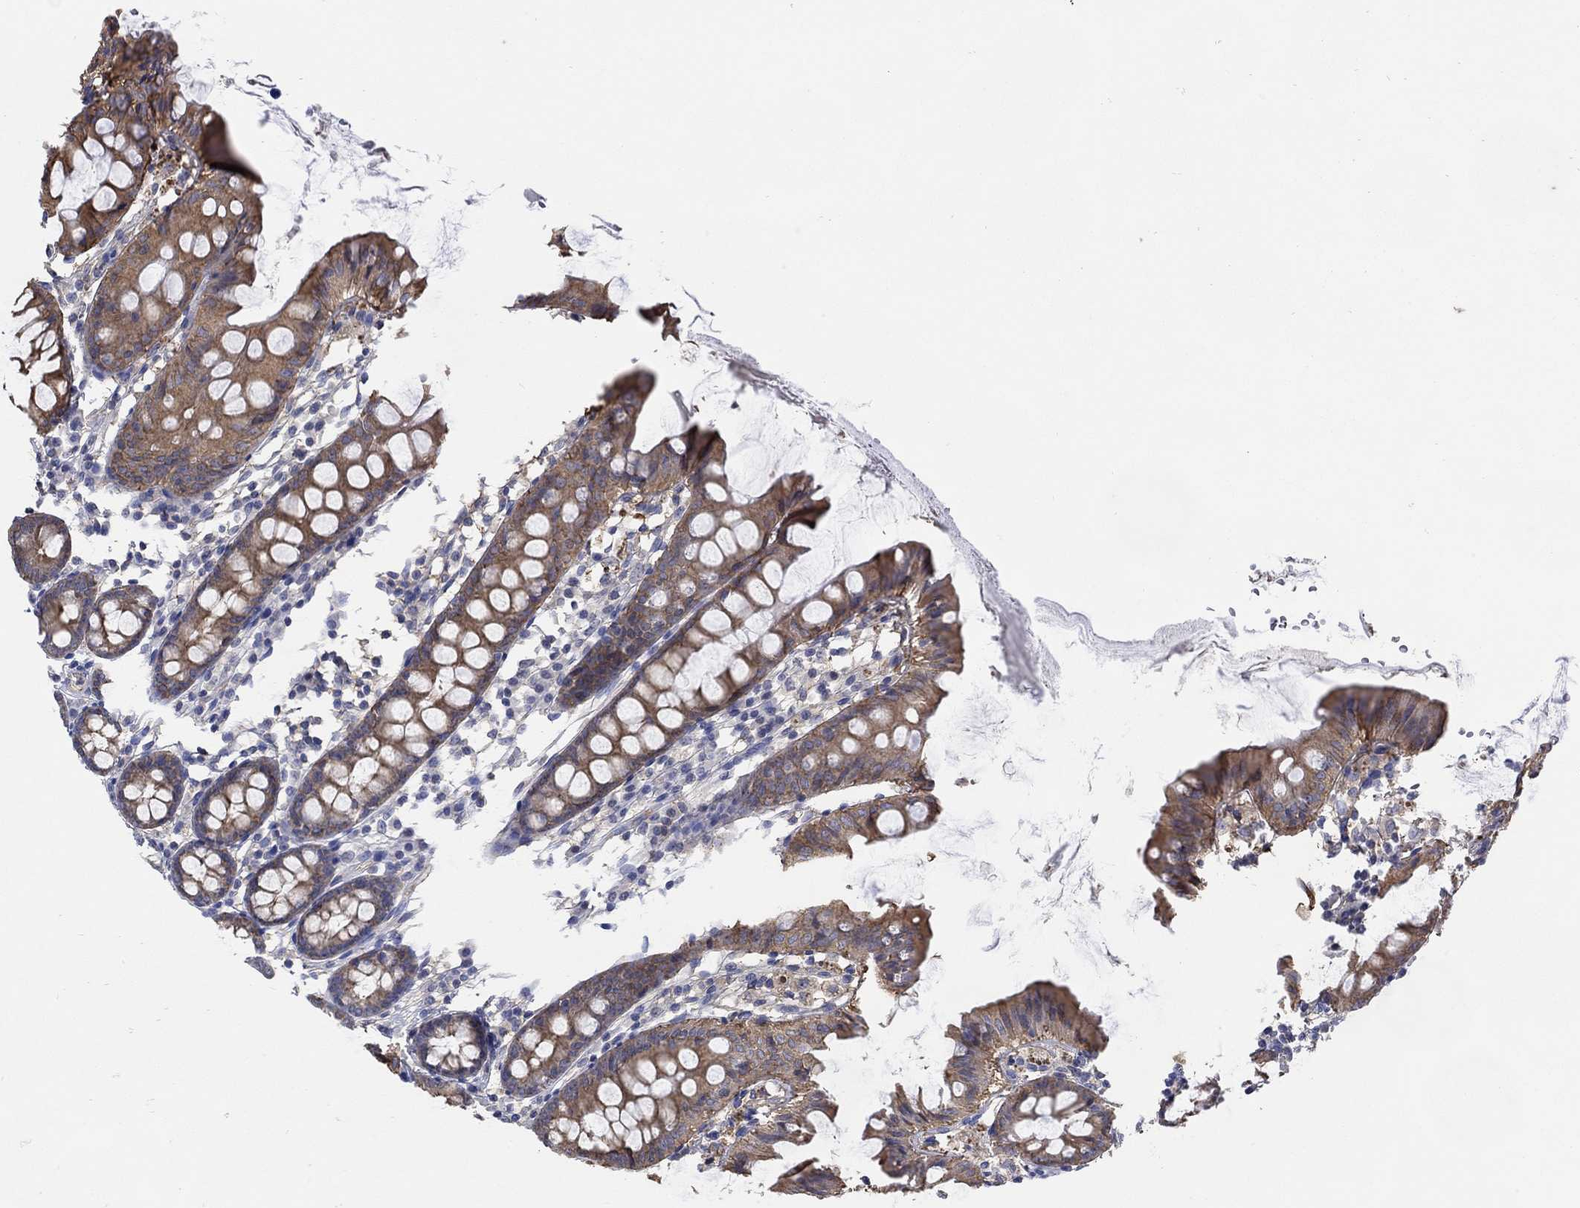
{"staining": {"intensity": "negative", "quantity": "none", "location": "none"}, "tissue": "colon", "cell_type": "Endothelial cells", "image_type": "normal", "snomed": [{"axis": "morphology", "description": "Normal tissue, NOS"}, {"axis": "topography", "description": "Colon"}], "caption": "Unremarkable colon was stained to show a protein in brown. There is no significant expression in endothelial cells. Nuclei are stained in blue.", "gene": "TEKT3", "patient": {"sex": "female", "age": 84}}